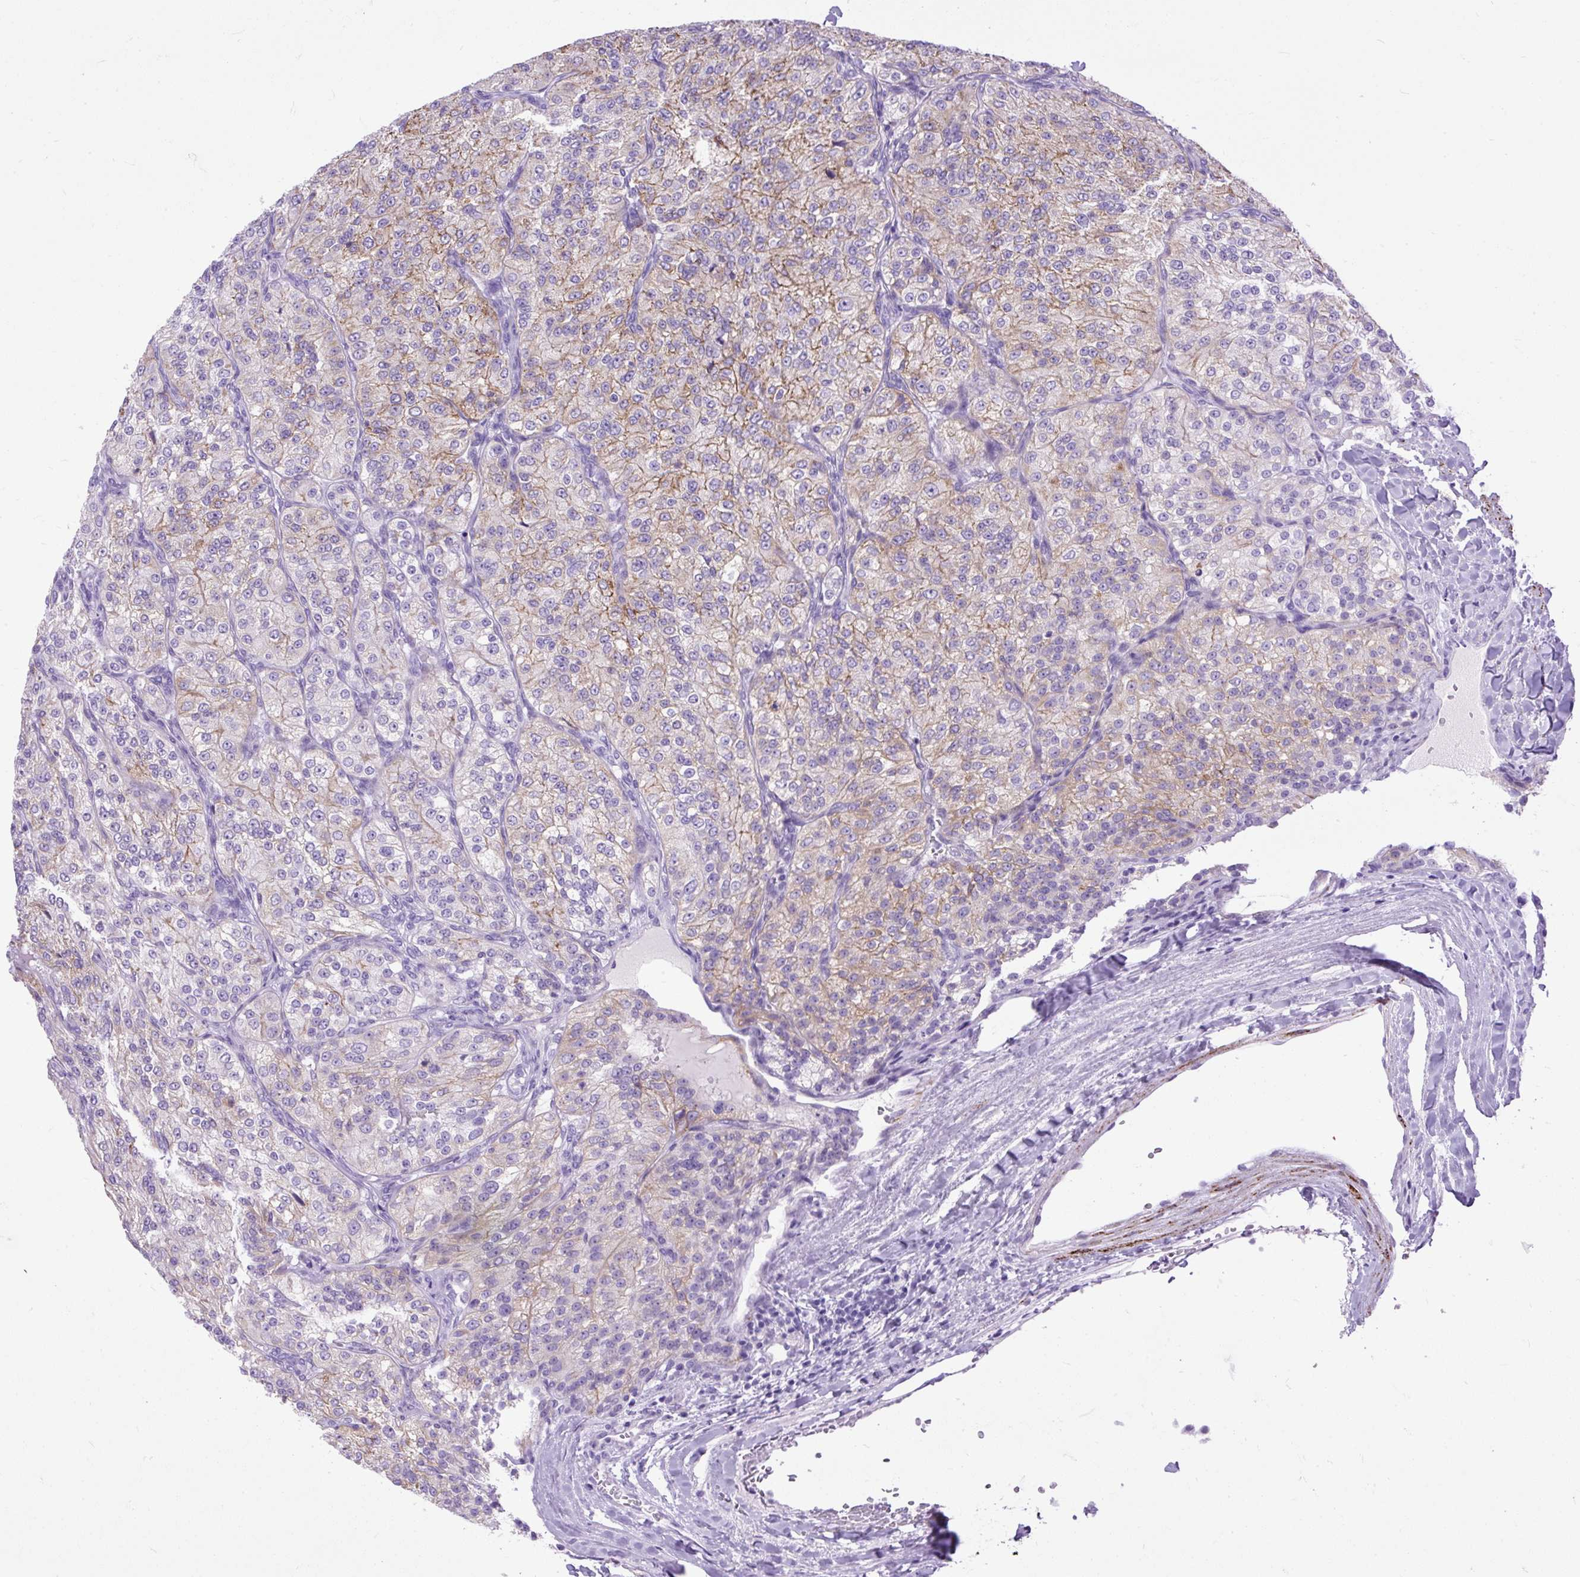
{"staining": {"intensity": "moderate", "quantity": "25%-75%", "location": "cytoplasmic/membranous"}, "tissue": "renal cancer", "cell_type": "Tumor cells", "image_type": "cancer", "snomed": [{"axis": "morphology", "description": "Adenocarcinoma, NOS"}, {"axis": "topography", "description": "Kidney"}], "caption": "Brown immunohistochemical staining in renal adenocarcinoma shows moderate cytoplasmic/membranous expression in about 25%-75% of tumor cells.", "gene": "ZNF256", "patient": {"sex": "female", "age": 63}}